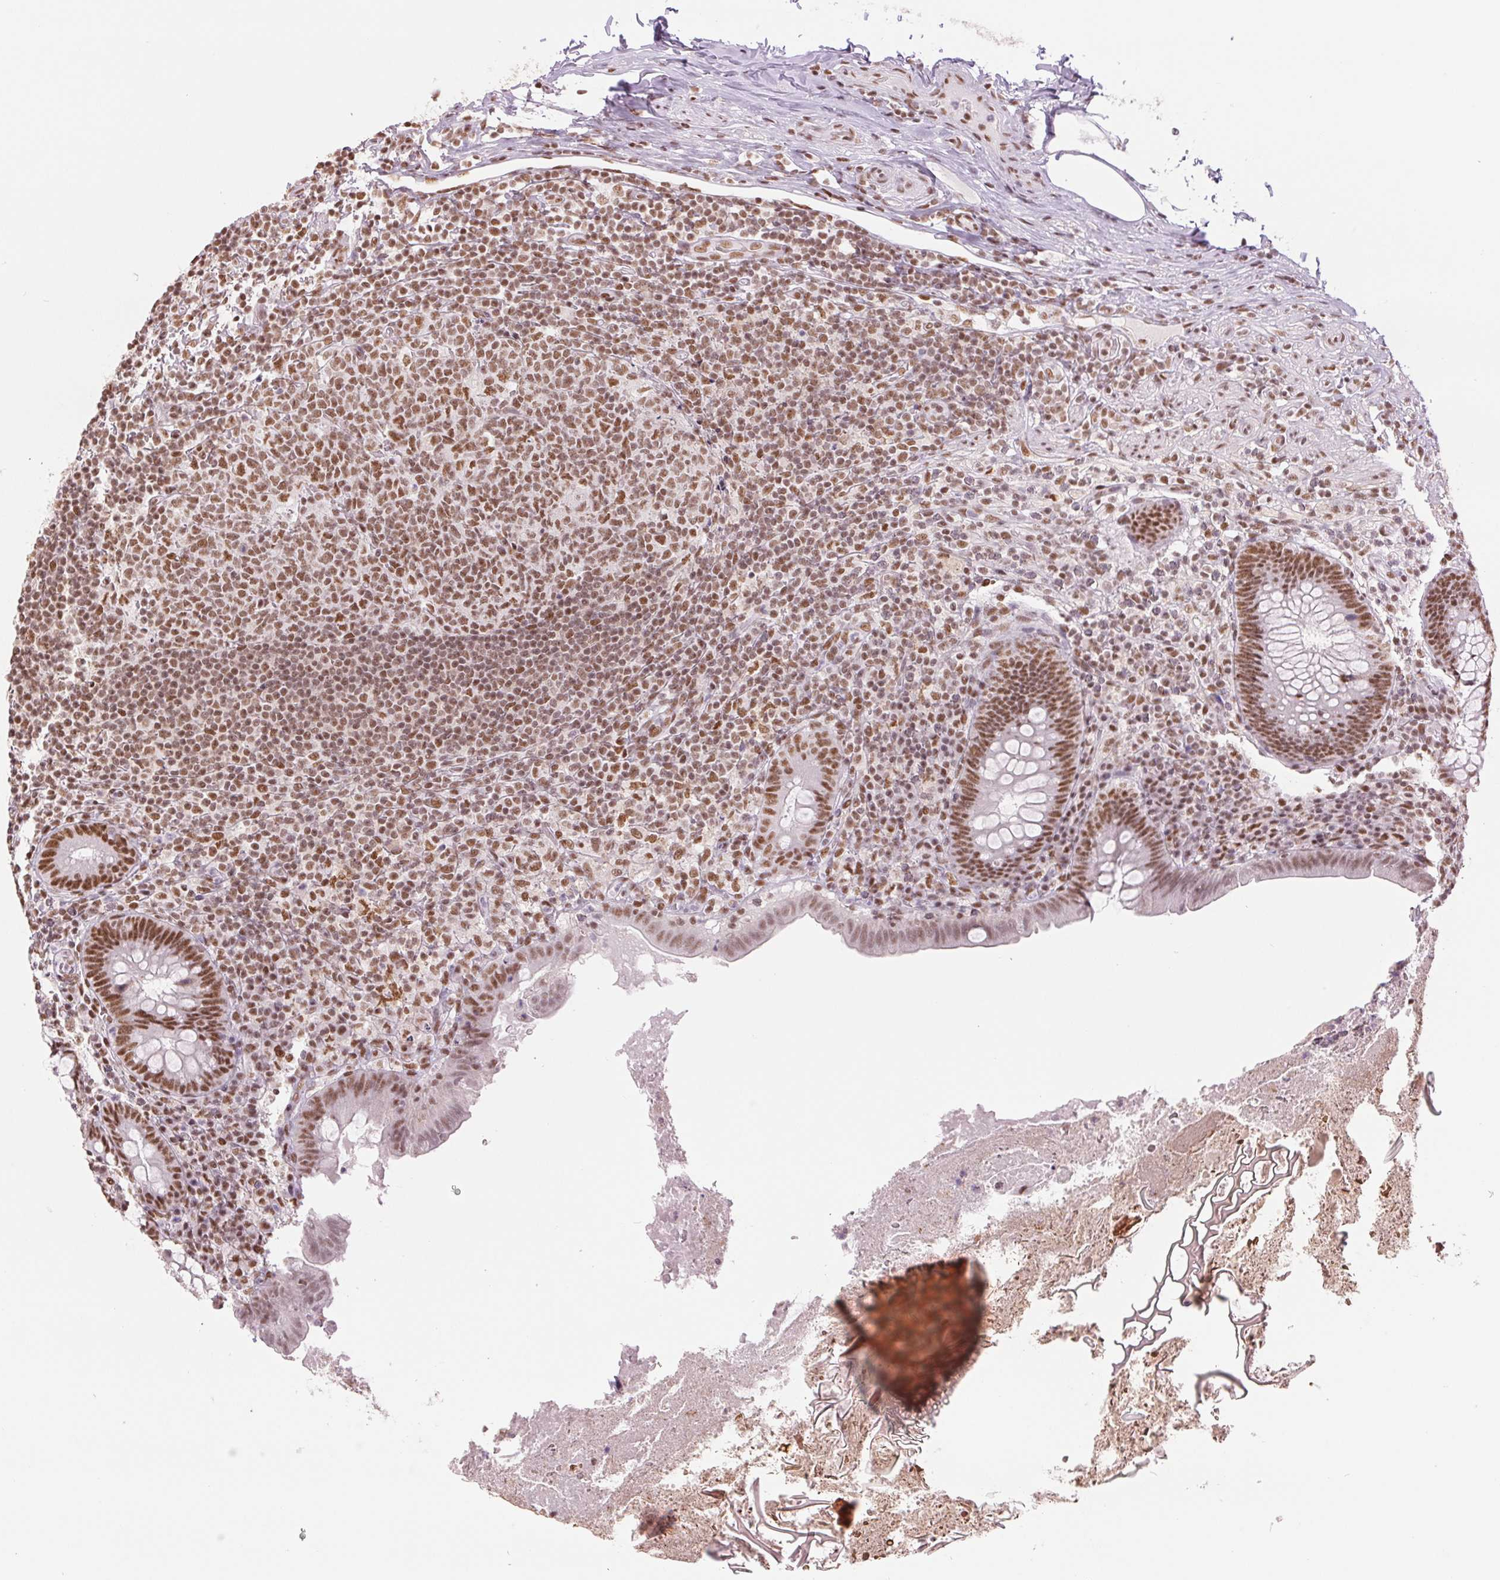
{"staining": {"intensity": "moderate", "quantity": ">75%", "location": "nuclear"}, "tissue": "appendix", "cell_type": "Glandular cells", "image_type": "normal", "snomed": [{"axis": "morphology", "description": "Normal tissue, NOS"}, {"axis": "topography", "description": "Appendix"}], "caption": "About >75% of glandular cells in unremarkable appendix demonstrate moderate nuclear protein positivity as visualized by brown immunohistochemical staining.", "gene": "ZFR2", "patient": {"sex": "male", "age": 47}}